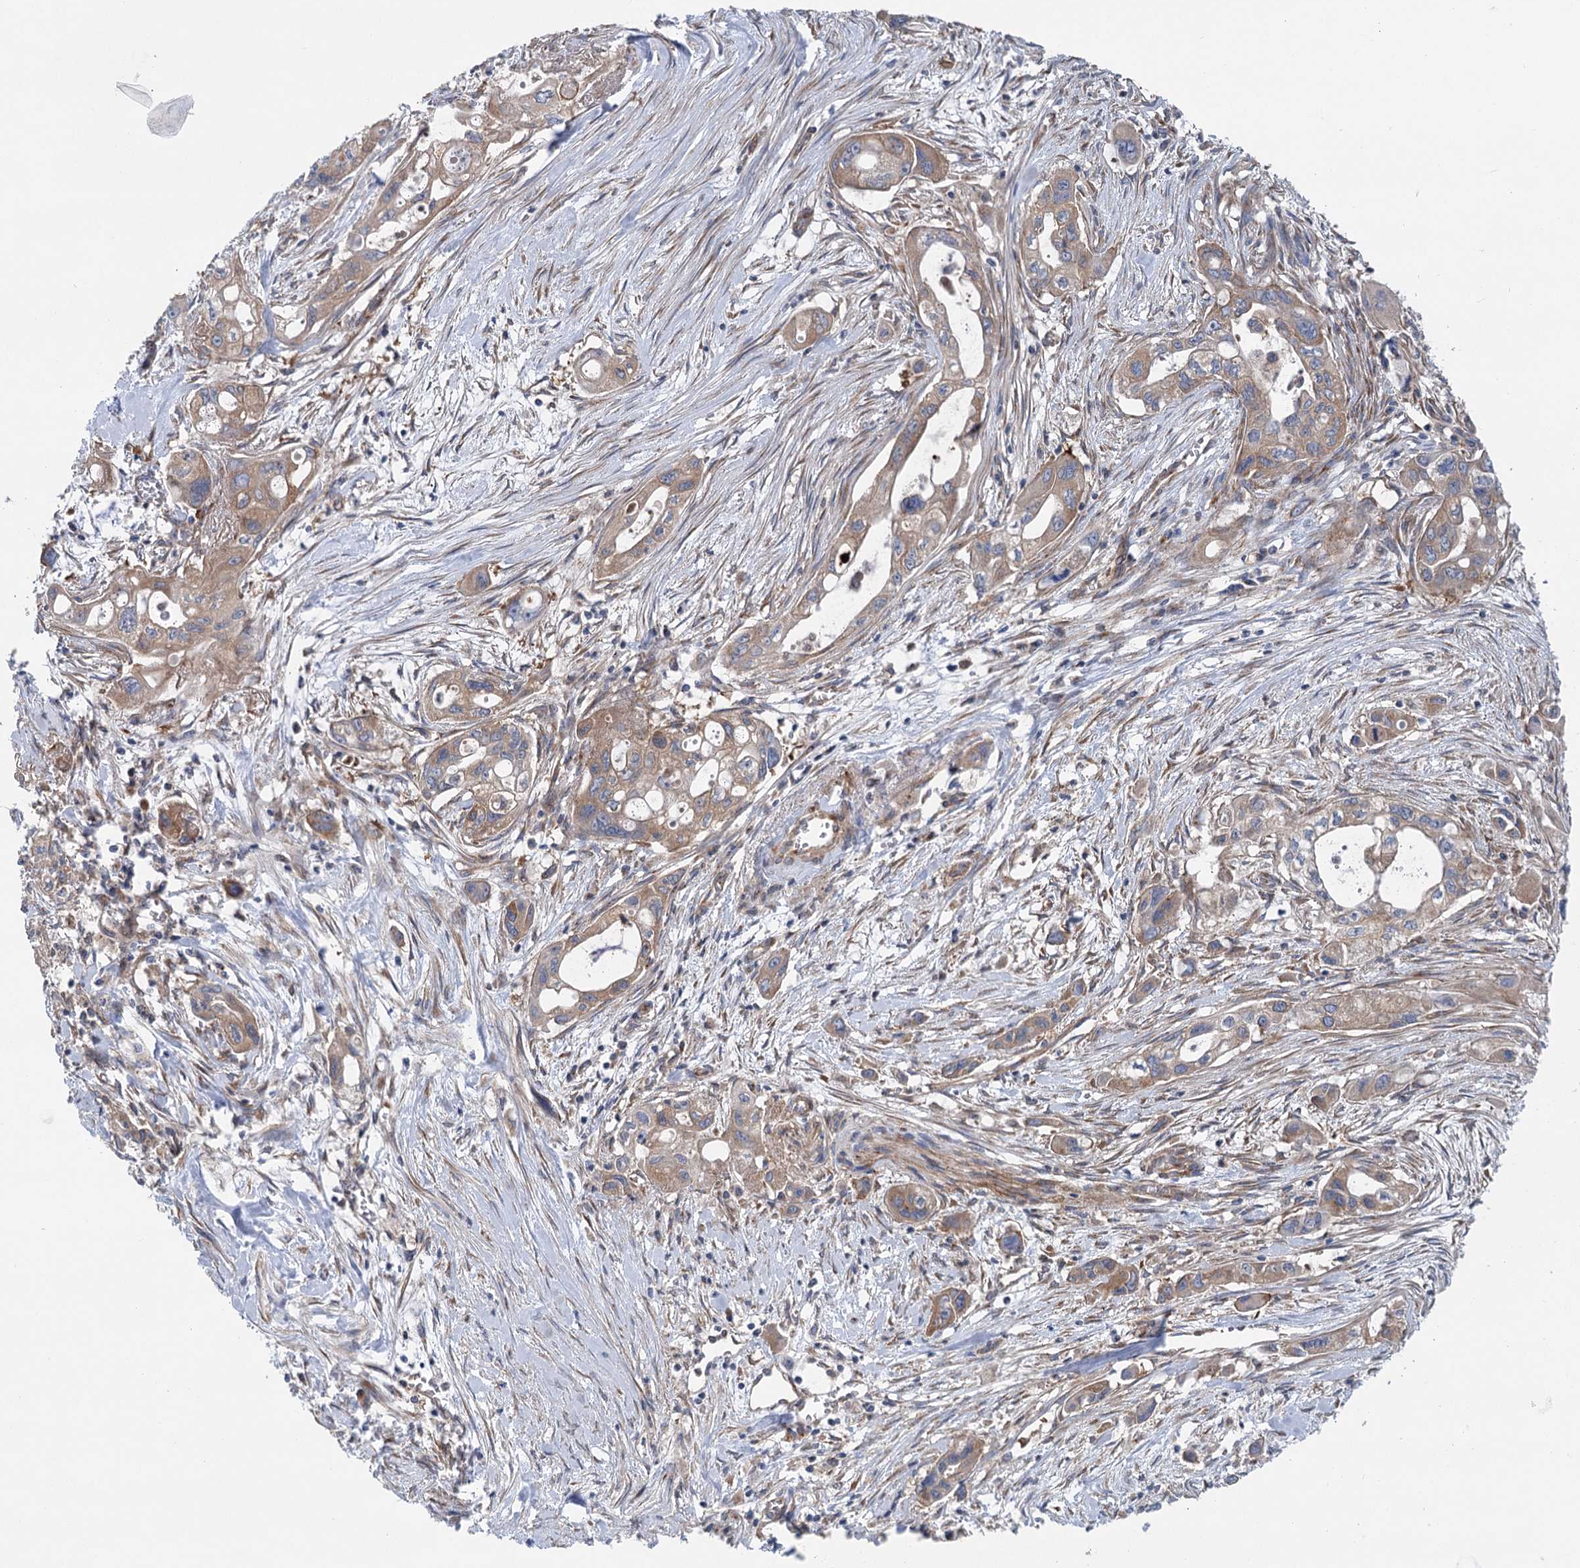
{"staining": {"intensity": "moderate", "quantity": ">75%", "location": "cytoplasmic/membranous"}, "tissue": "pancreatic cancer", "cell_type": "Tumor cells", "image_type": "cancer", "snomed": [{"axis": "morphology", "description": "Adenocarcinoma, NOS"}, {"axis": "topography", "description": "Pancreas"}], "caption": "The image reveals immunohistochemical staining of pancreatic cancer (adenocarcinoma). There is moderate cytoplasmic/membranous positivity is identified in about >75% of tumor cells.", "gene": "SCN11A", "patient": {"sex": "male", "age": 75}}